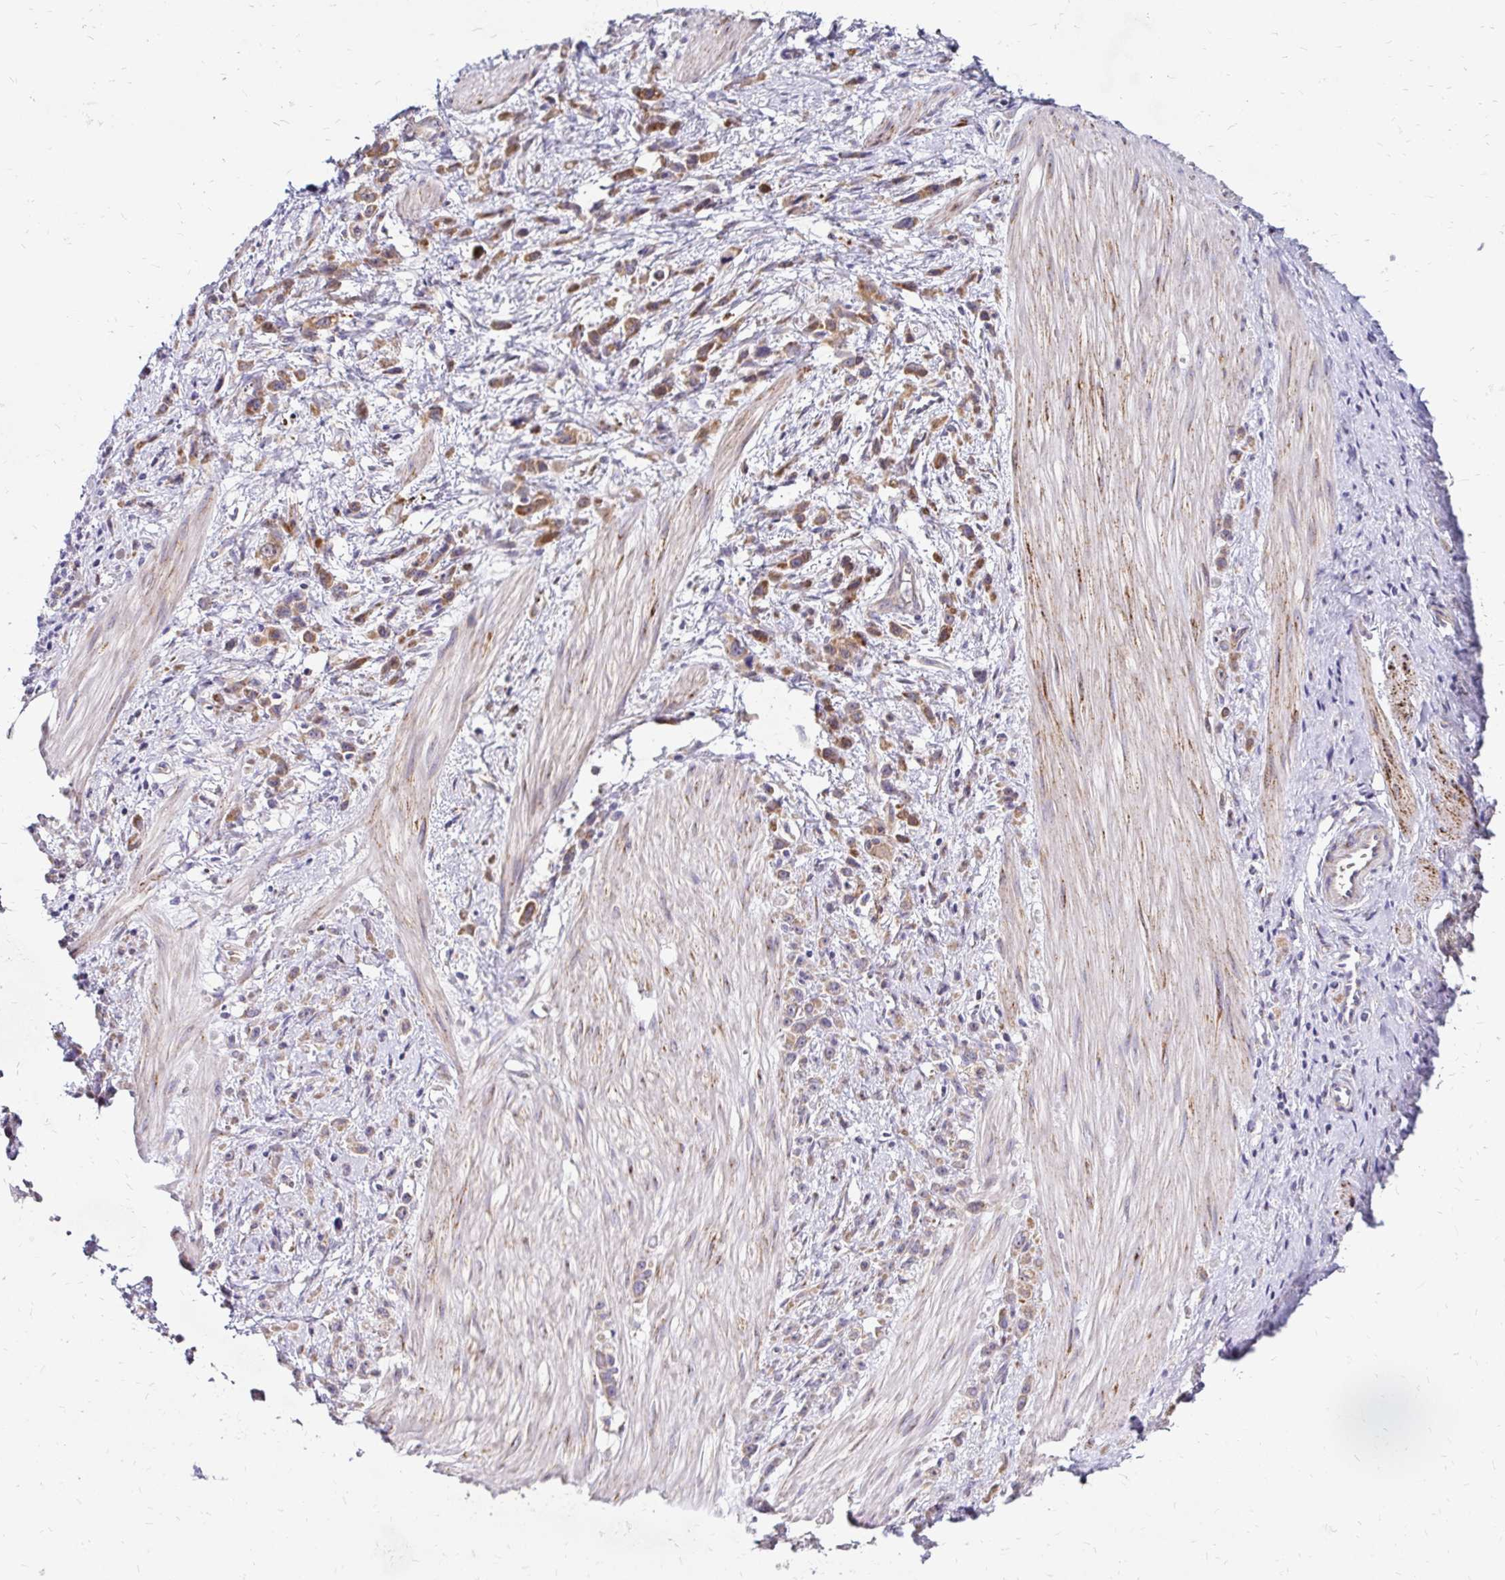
{"staining": {"intensity": "moderate", "quantity": ">75%", "location": "cytoplasmic/membranous"}, "tissue": "stomach cancer", "cell_type": "Tumor cells", "image_type": "cancer", "snomed": [{"axis": "morphology", "description": "Adenocarcinoma, NOS"}, {"axis": "topography", "description": "Stomach"}], "caption": "This histopathology image reveals stomach adenocarcinoma stained with immunohistochemistry (IHC) to label a protein in brown. The cytoplasmic/membranous of tumor cells show moderate positivity for the protein. Nuclei are counter-stained blue.", "gene": "IDUA", "patient": {"sex": "male", "age": 47}}